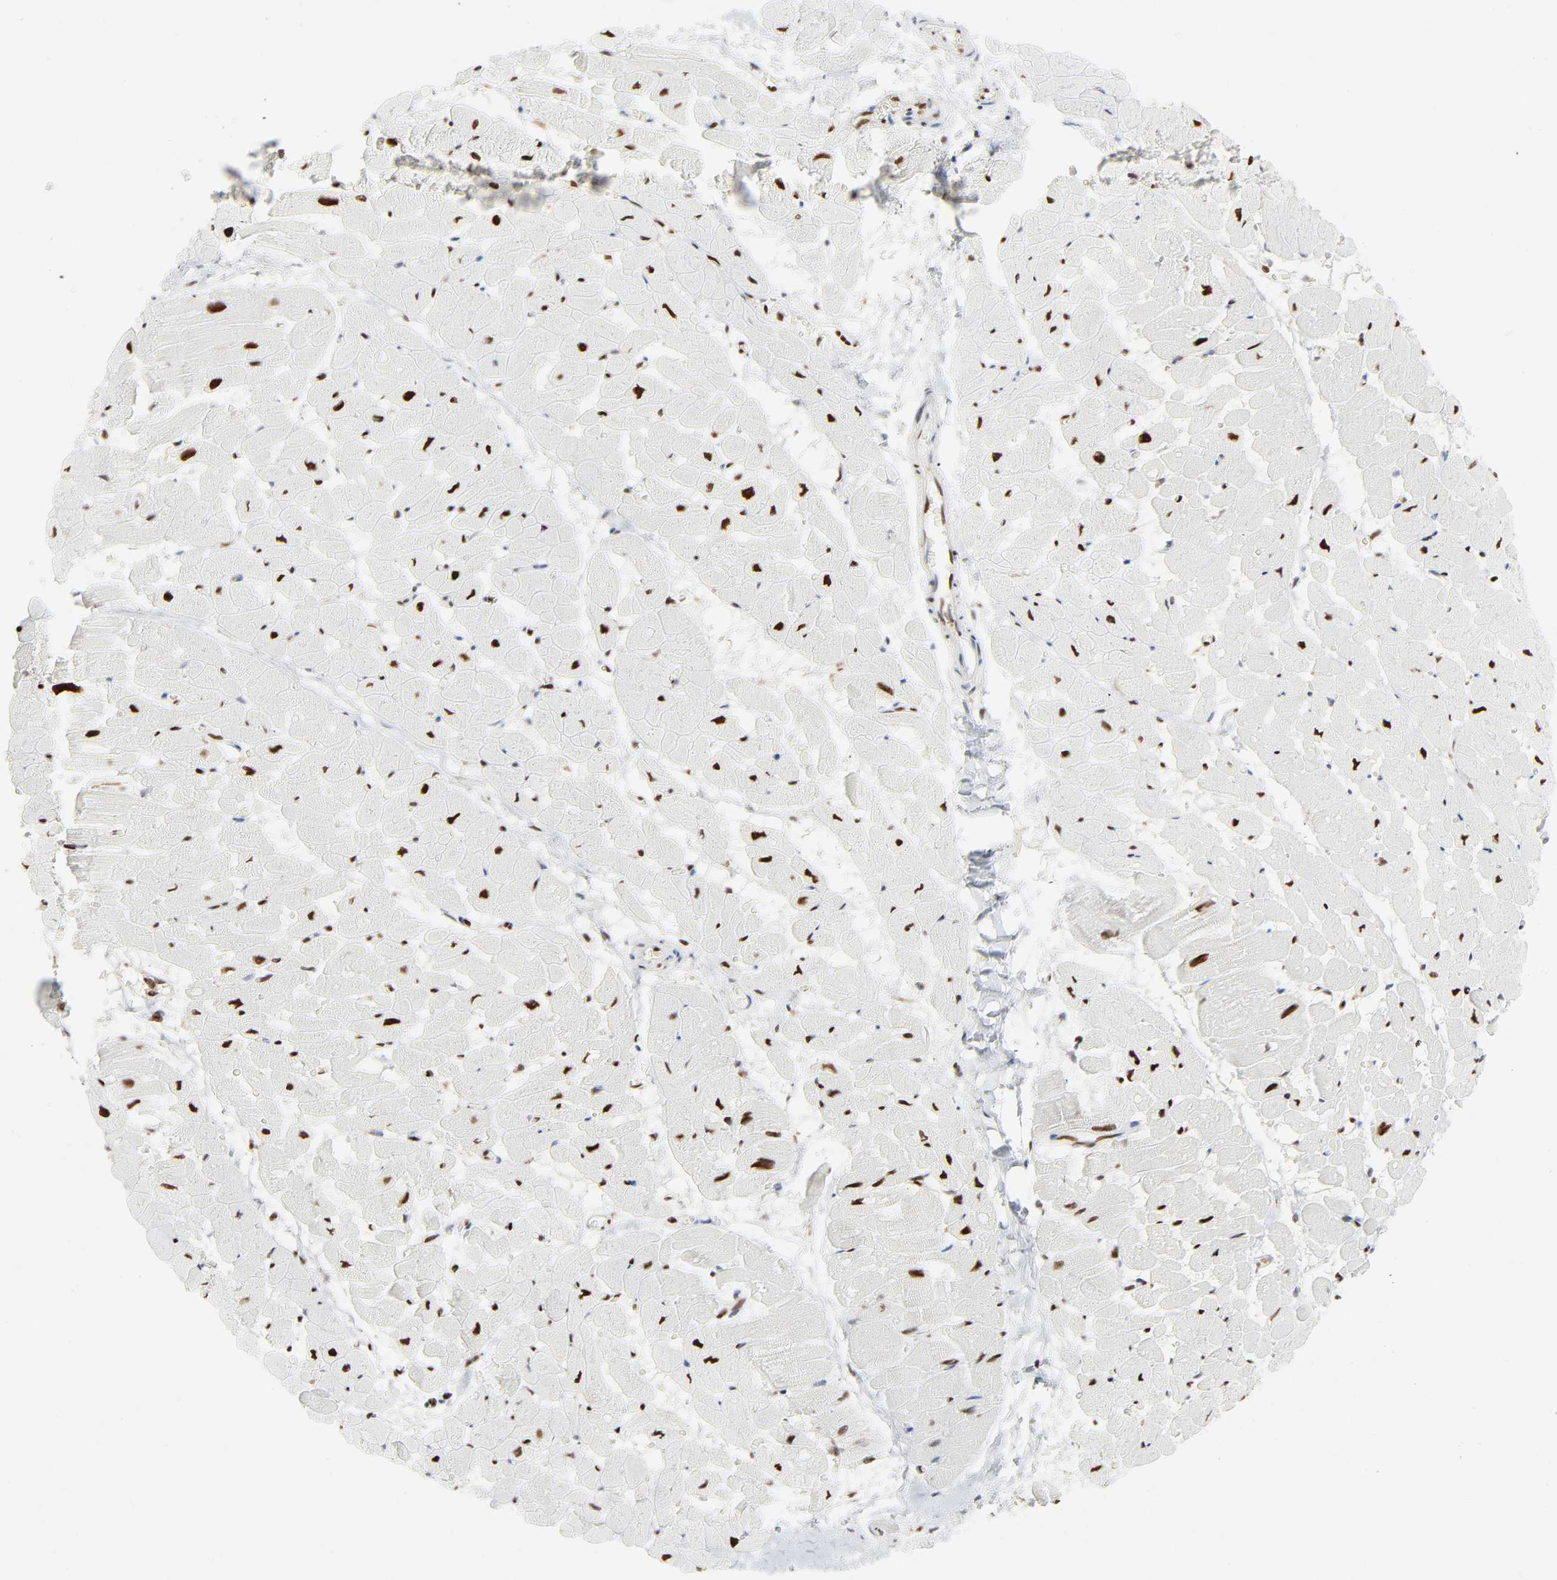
{"staining": {"intensity": "strong", "quantity": ">75%", "location": "nuclear"}, "tissue": "heart muscle", "cell_type": "Cardiomyocytes", "image_type": "normal", "snomed": [{"axis": "morphology", "description": "Normal tissue, NOS"}, {"axis": "topography", "description": "Heart"}], "caption": "Heart muscle stained with a brown dye displays strong nuclear positive staining in approximately >75% of cardiomyocytes.", "gene": "WAS", "patient": {"sex": "male", "age": 45}}